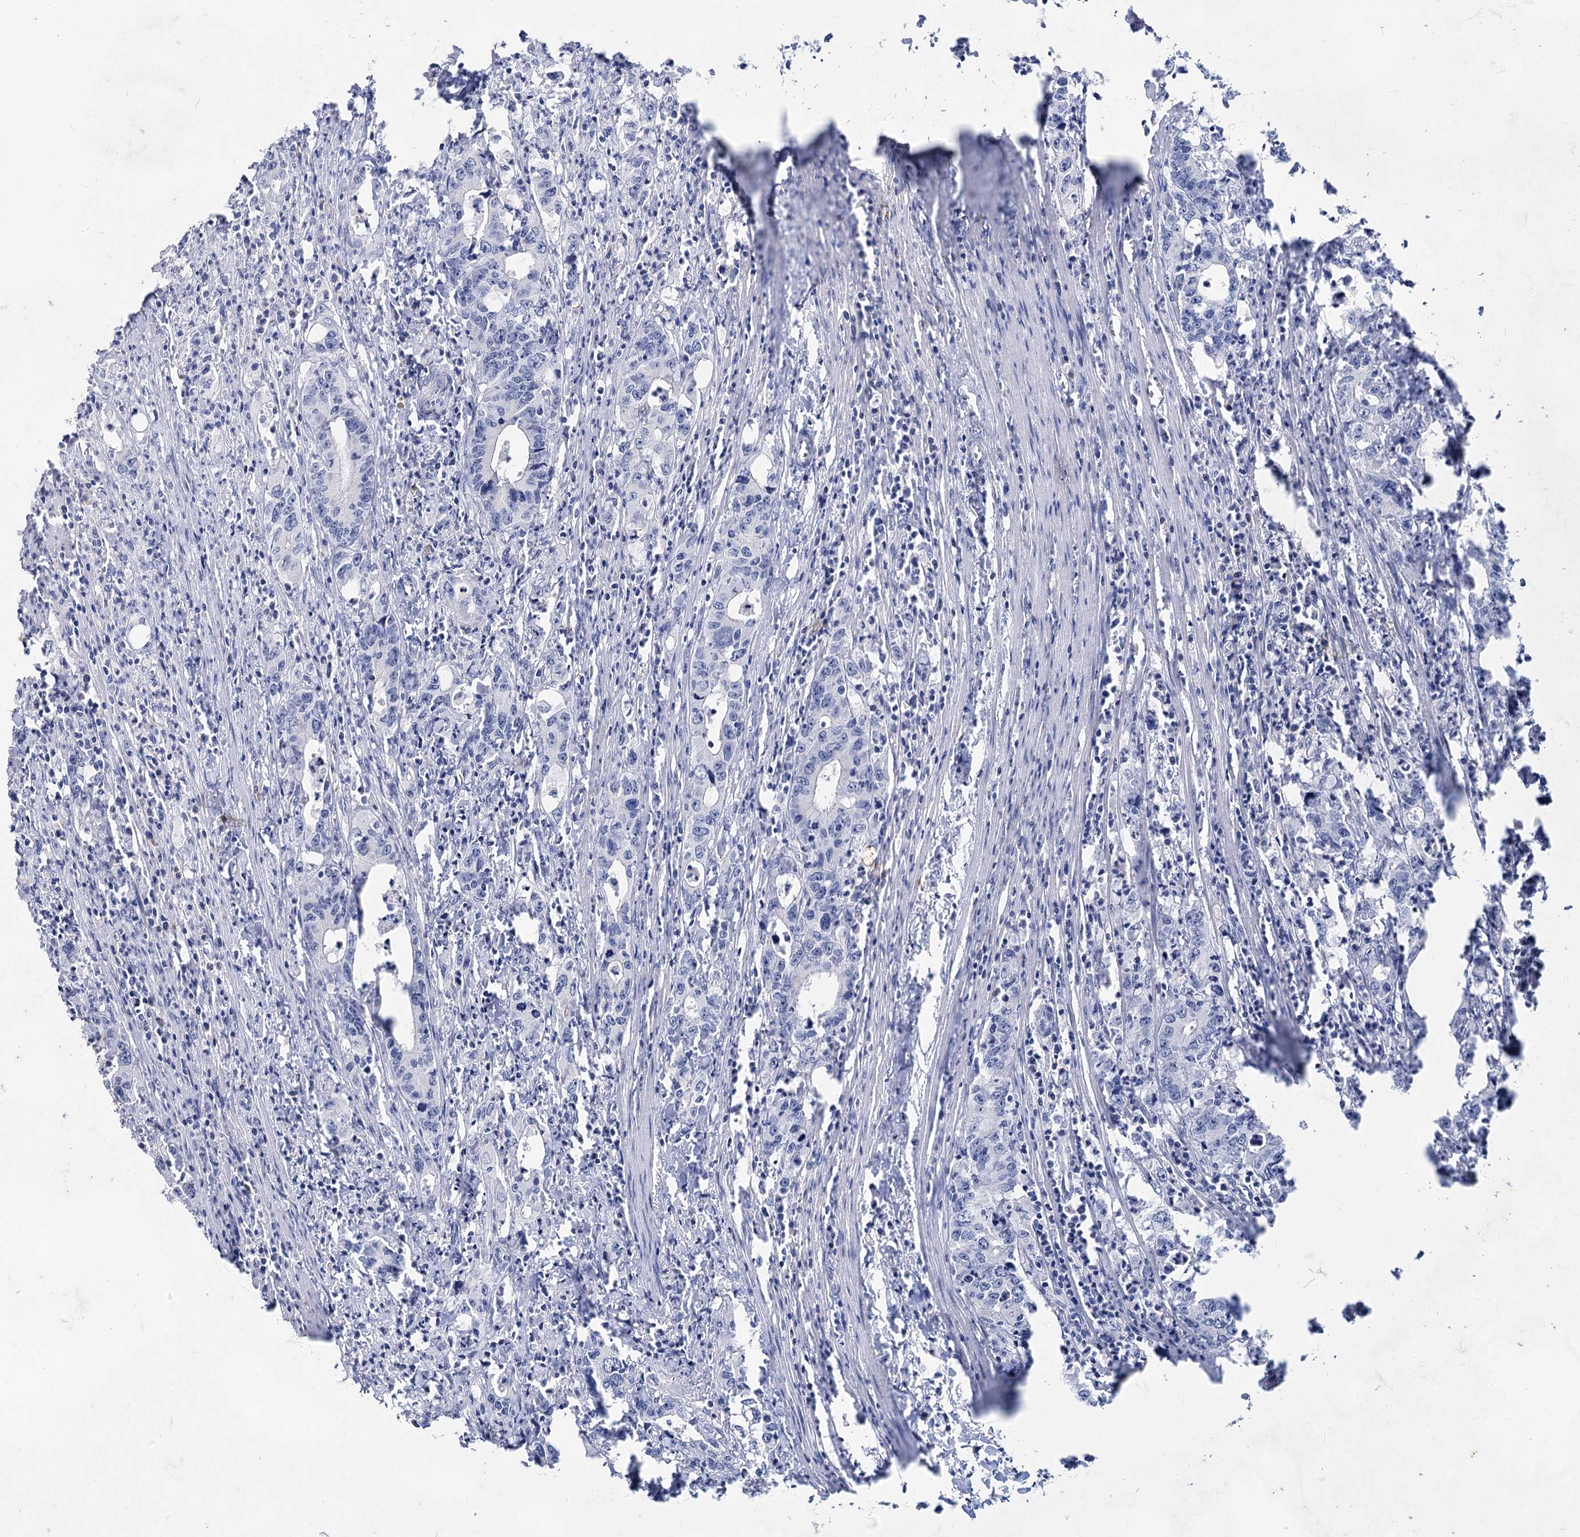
{"staining": {"intensity": "negative", "quantity": "none", "location": "none"}, "tissue": "colorectal cancer", "cell_type": "Tumor cells", "image_type": "cancer", "snomed": [{"axis": "morphology", "description": "Adenocarcinoma, NOS"}, {"axis": "topography", "description": "Colon"}], "caption": "The histopathology image displays no significant positivity in tumor cells of colorectal adenocarcinoma. (DAB (3,3'-diaminobenzidine) immunohistochemistry (IHC), high magnification).", "gene": "ACRV1", "patient": {"sex": "female", "age": 75}}